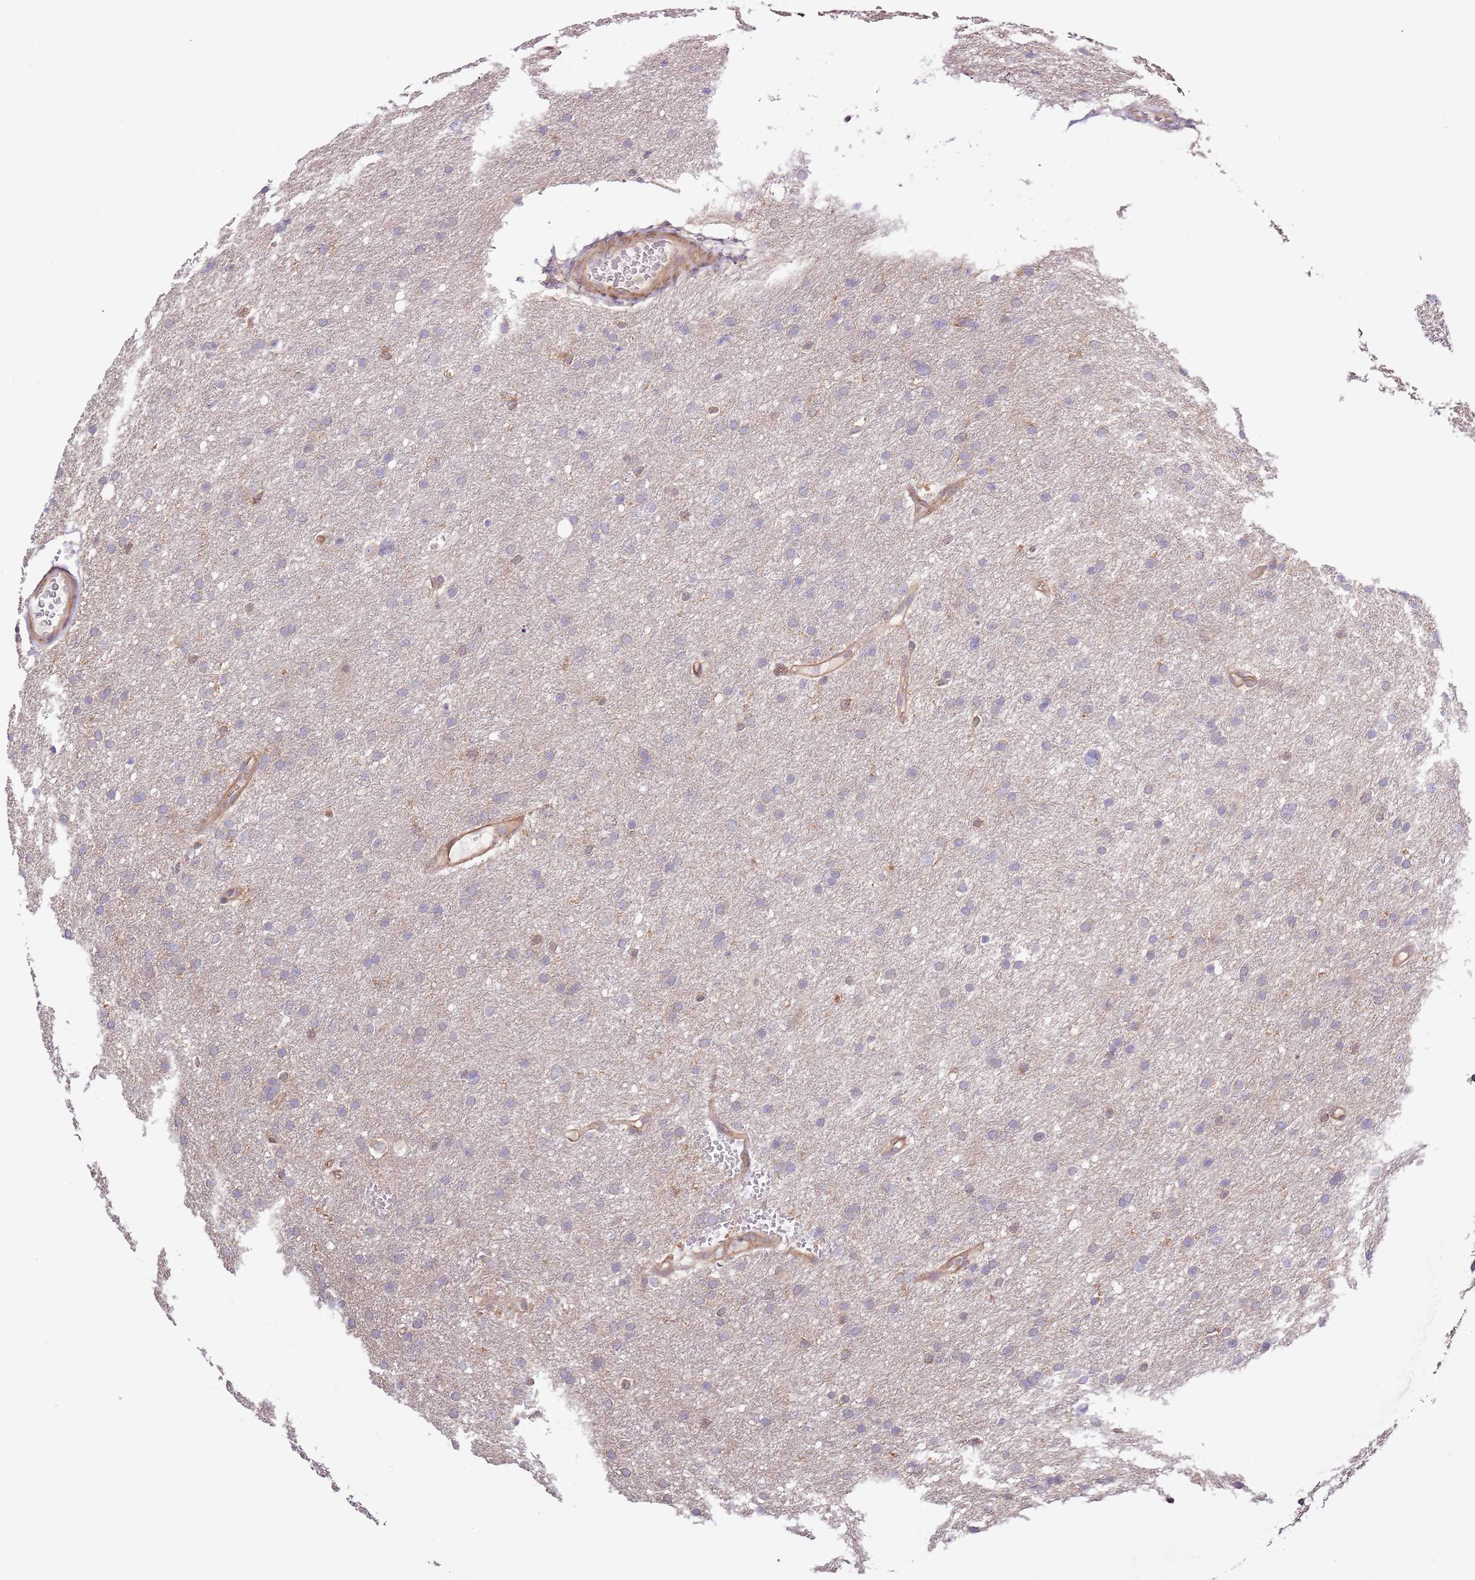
{"staining": {"intensity": "negative", "quantity": "none", "location": "none"}, "tissue": "glioma", "cell_type": "Tumor cells", "image_type": "cancer", "snomed": [{"axis": "morphology", "description": "Glioma, malignant, High grade"}, {"axis": "topography", "description": "Cerebral cortex"}], "caption": "The photomicrograph reveals no significant positivity in tumor cells of malignant glioma (high-grade).", "gene": "LPIN2", "patient": {"sex": "female", "age": 36}}